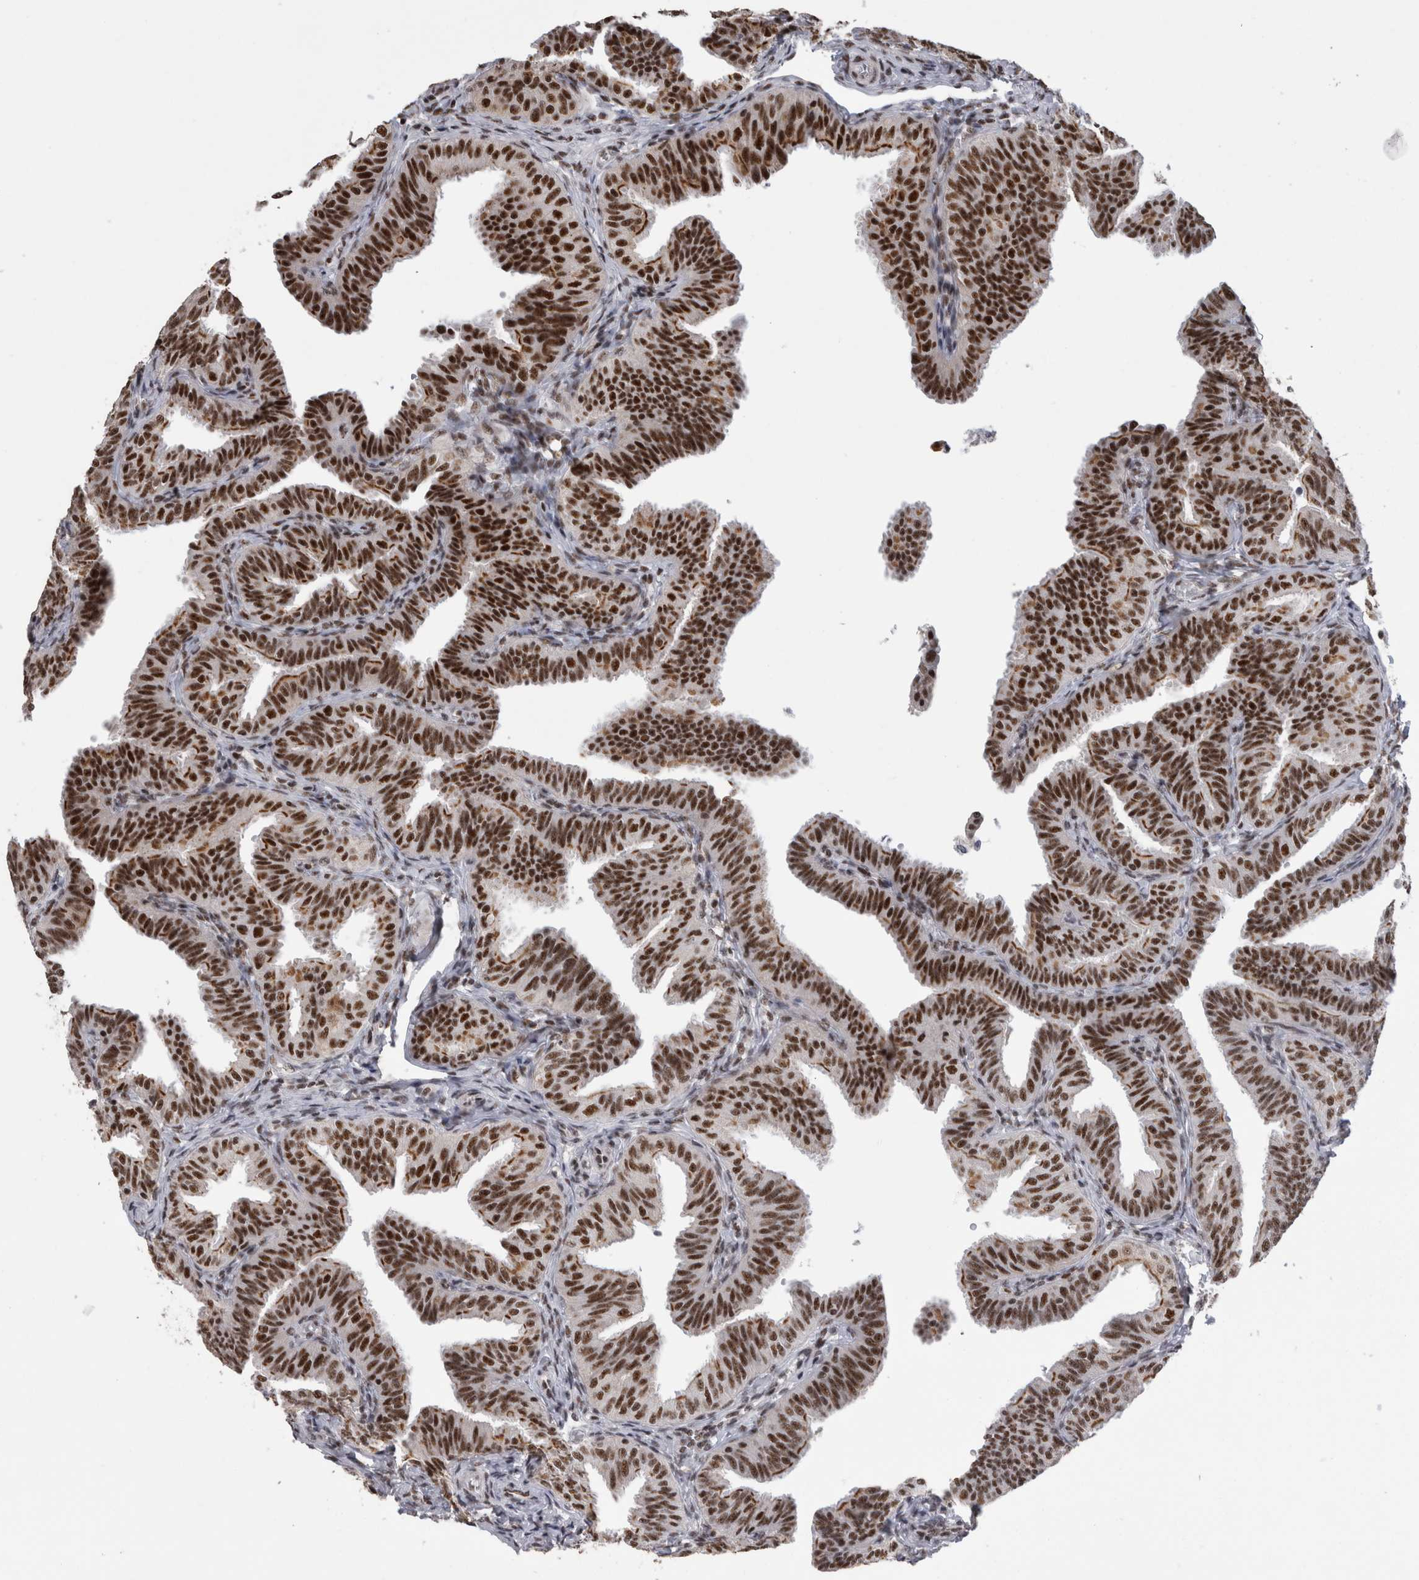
{"staining": {"intensity": "strong", "quantity": ">75%", "location": "nuclear"}, "tissue": "fallopian tube", "cell_type": "Glandular cells", "image_type": "normal", "snomed": [{"axis": "morphology", "description": "Normal tissue, NOS"}, {"axis": "topography", "description": "Fallopian tube"}], "caption": "Protein staining of unremarkable fallopian tube shows strong nuclear positivity in about >75% of glandular cells.", "gene": "CDK11A", "patient": {"sex": "female", "age": 35}}